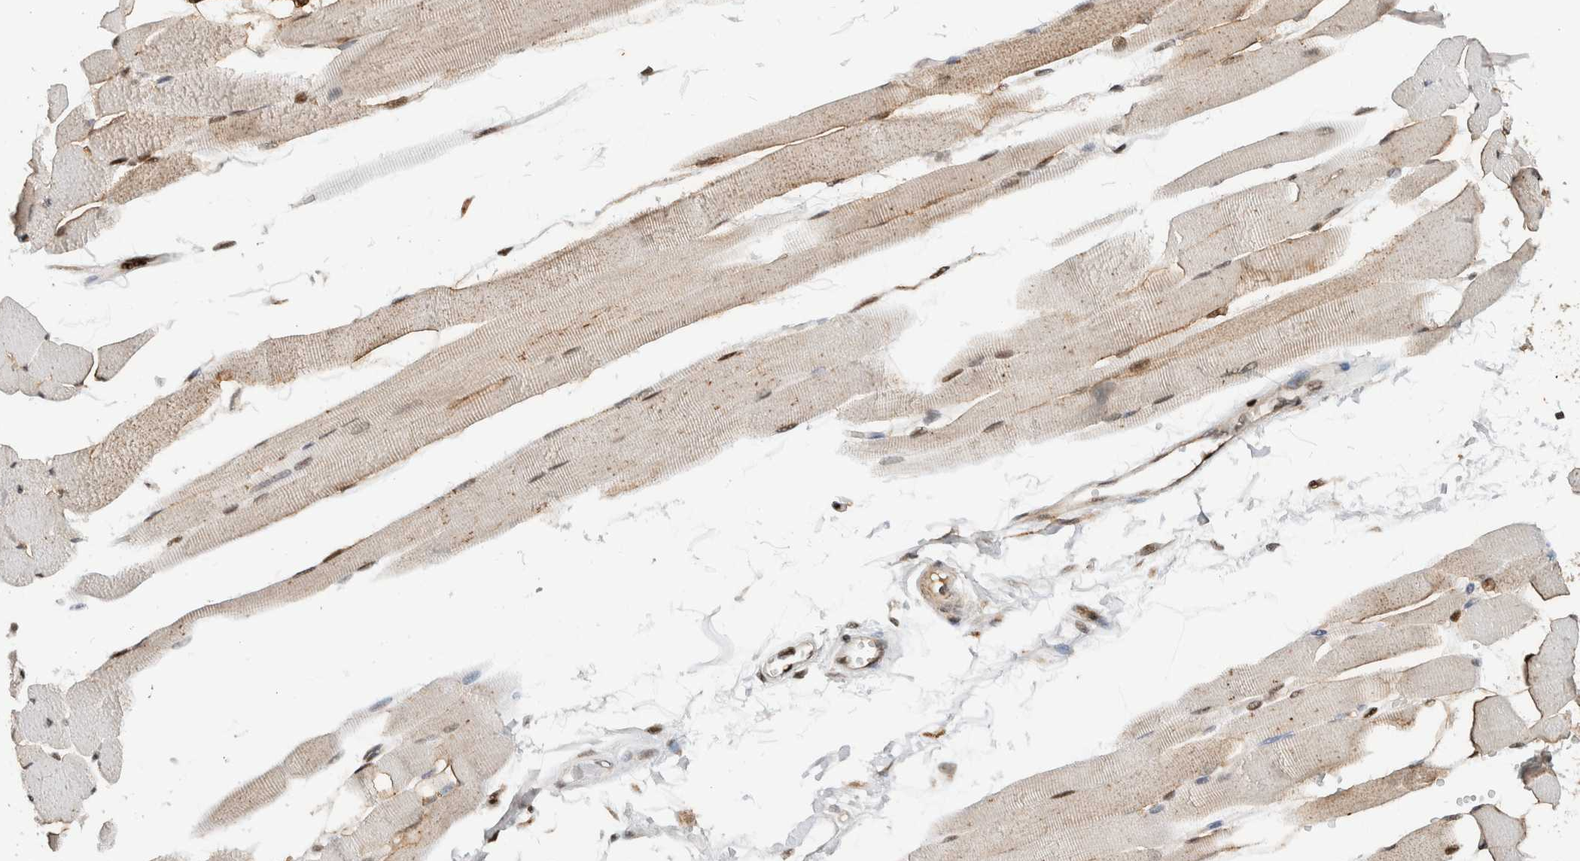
{"staining": {"intensity": "moderate", "quantity": "25%-75%", "location": "nuclear"}, "tissue": "skeletal muscle", "cell_type": "Myocytes", "image_type": "normal", "snomed": [{"axis": "morphology", "description": "Normal tissue, NOS"}, {"axis": "topography", "description": "Skeletal muscle"}, {"axis": "topography", "description": "Peripheral nerve tissue"}], "caption": "A medium amount of moderate nuclear positivity is appreciated in approximately 25%-75% of myocytes in normal skeletal muscle.", "gene": "ZNF521", "patient": {"sex": "female", "age": 84}}